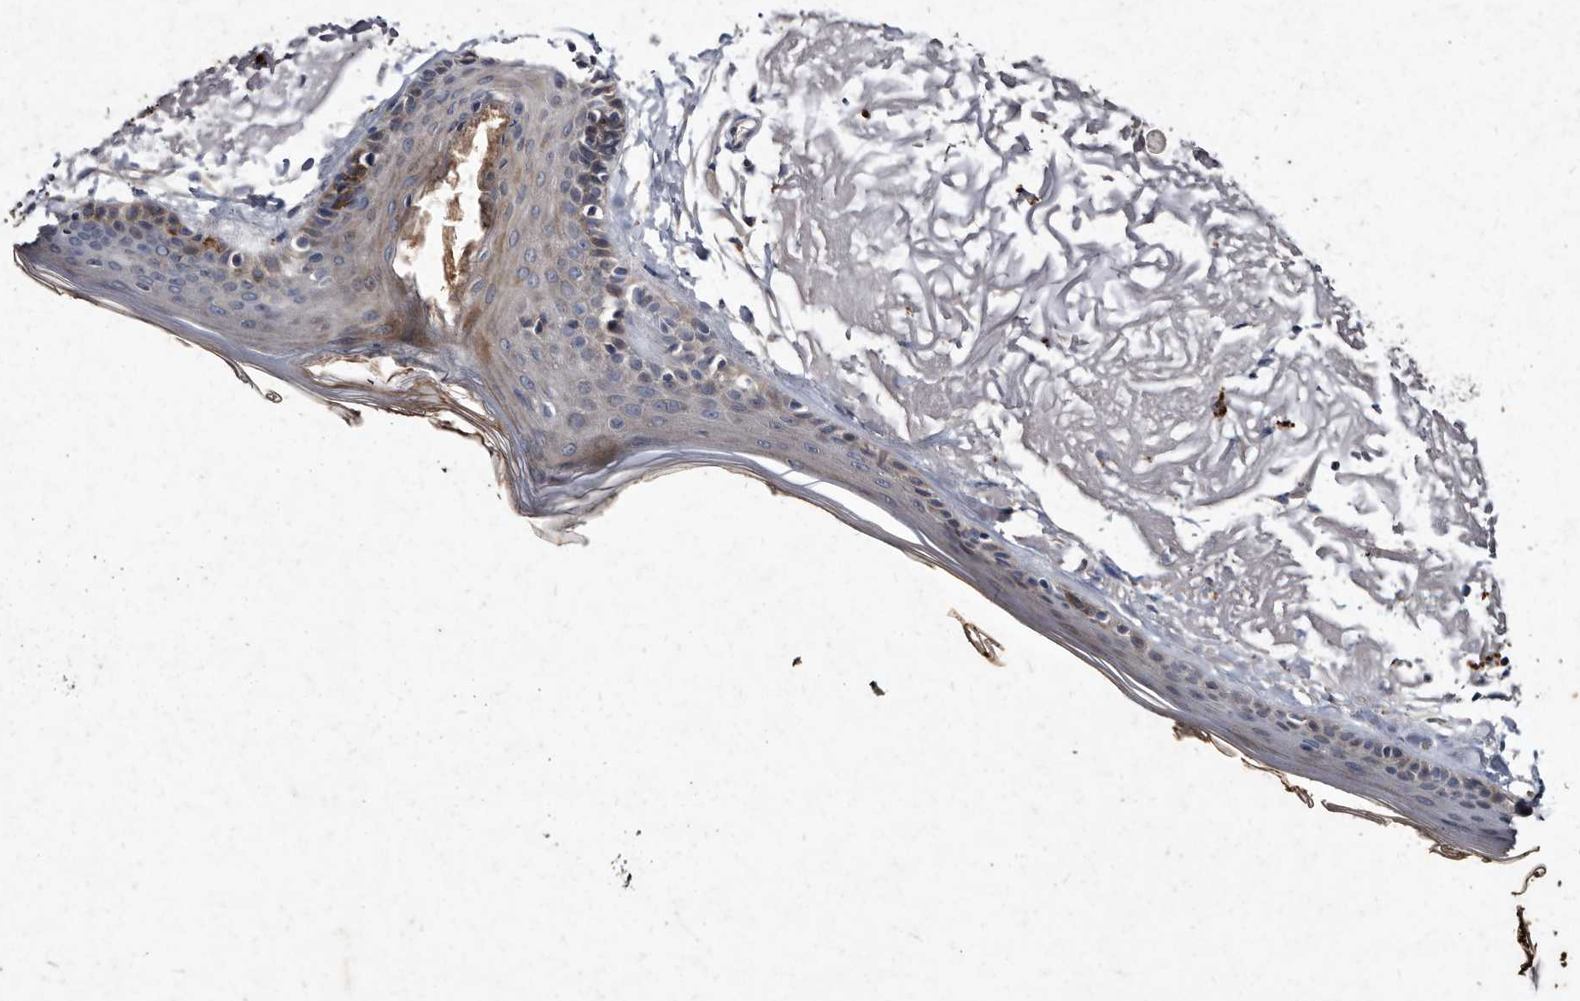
{"staining": {"intensity": "negative", "quantity": "none", "location": "none"}, "tissue": "skin", "cell_type": "Fibroblasts", "image_type": "normal", "snomed": [{"axis": "morphology", "description": "Normal tissue, NOS"}, {"axis": "topography", "description": "Skin"}, {"axis": "topography", "description": "Skeletal muscle"}], "caption": "High power microscopy image of an immunohistochemistry photomicrograph of benign skin, revealing no significant positivity in fibroblasts. (Brightfield microscopy of DAB immunohistochemistry at high magnification).", "gene": "YPEL1", "patient": {"sex": "male", "age": 83}}